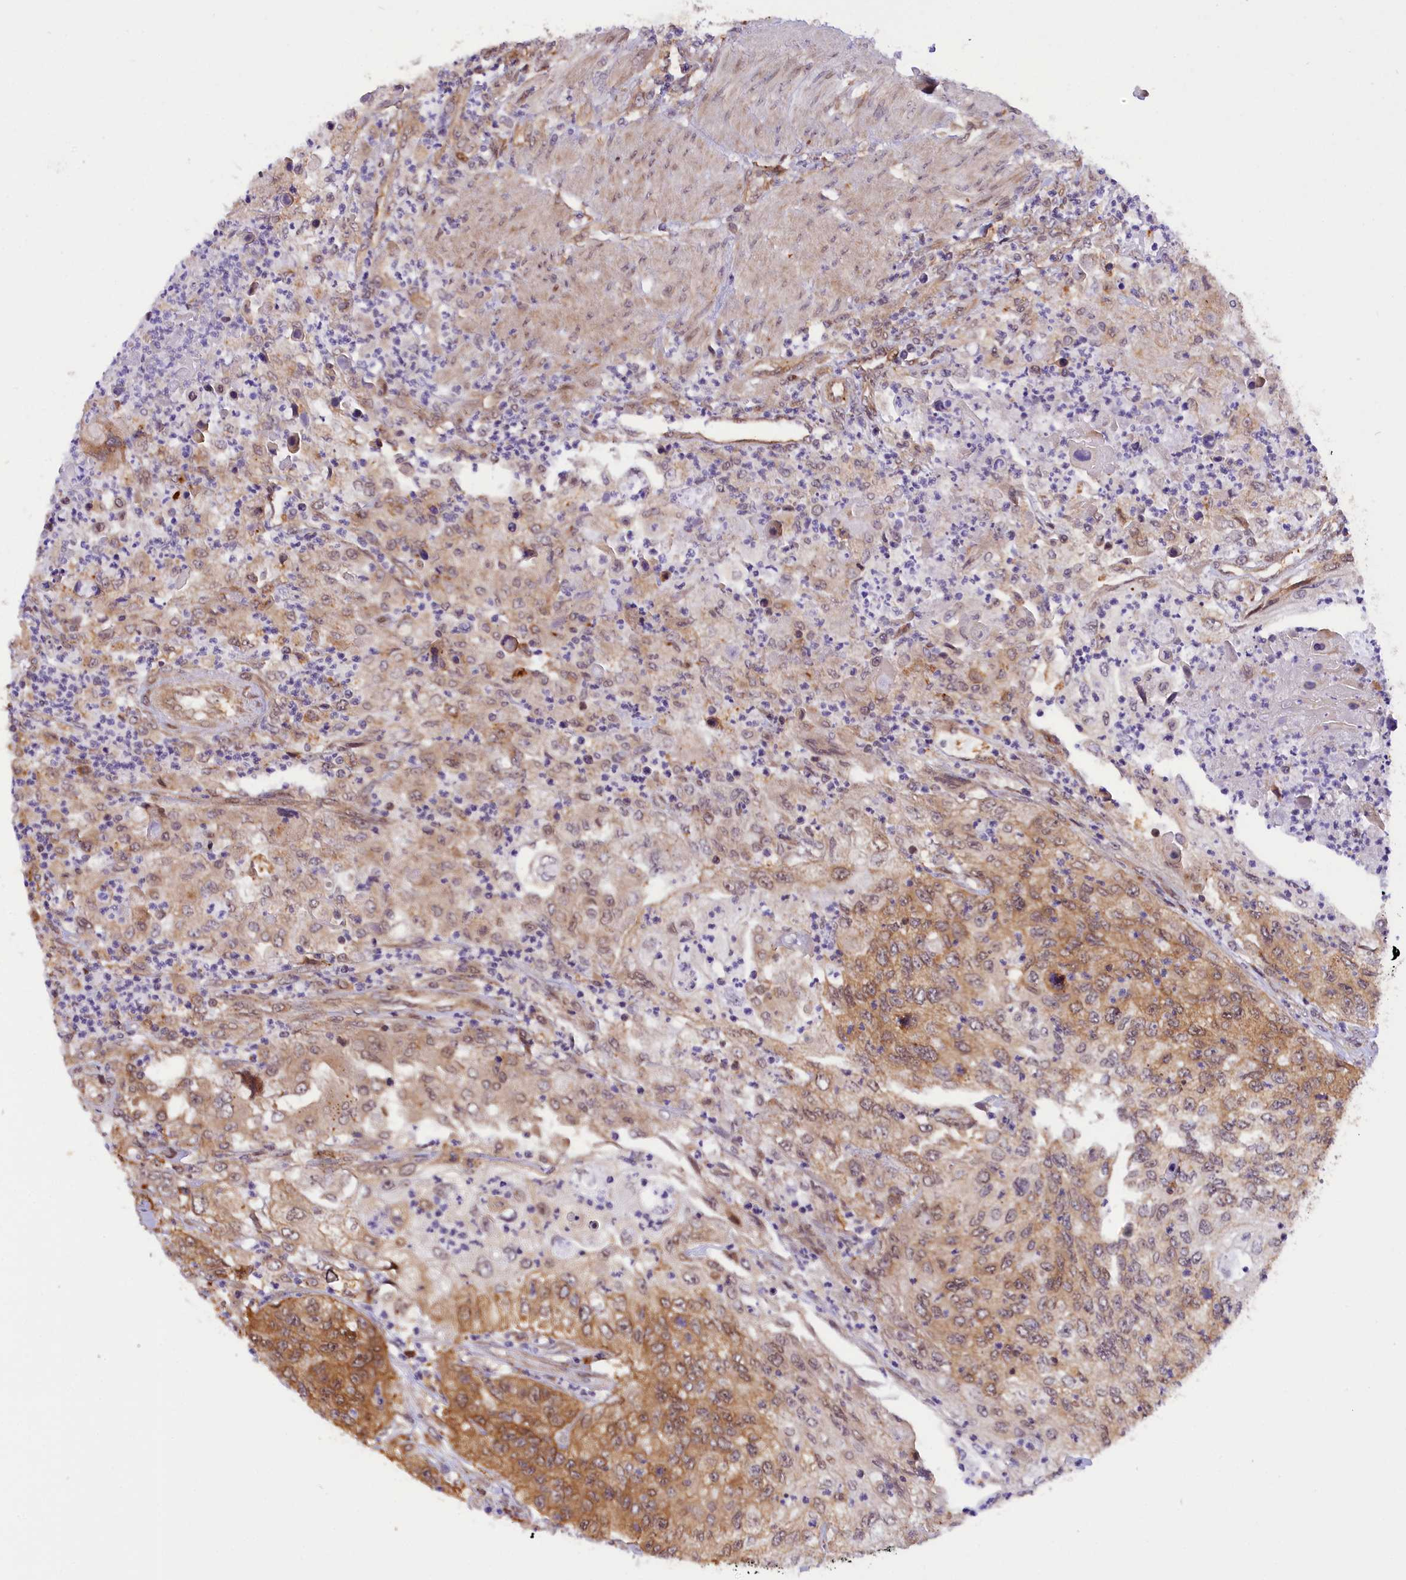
{"staining": {"intensity": "moderate", "quantity": "25%-75%", "location": "cytoplasmic/membranous"}, "tissue": "urothelial cancer", "cell_type": "Tumor cells", "image_type": "cancer", "snomed": [{"axis": "morphology", "description": "Urothelial carcinoma, High grade"}, {"axis": "topography", "description": "Urinary bladder"}], "caption": "The photomicrograph displays a brown stain indicating the presence of a protein in the cytoplasmic/membranous of tumor cells in urothelial carcinoma (high-grade).", "gene": "SAMD4A", "patient": {"sex": "female", "age": 60}}